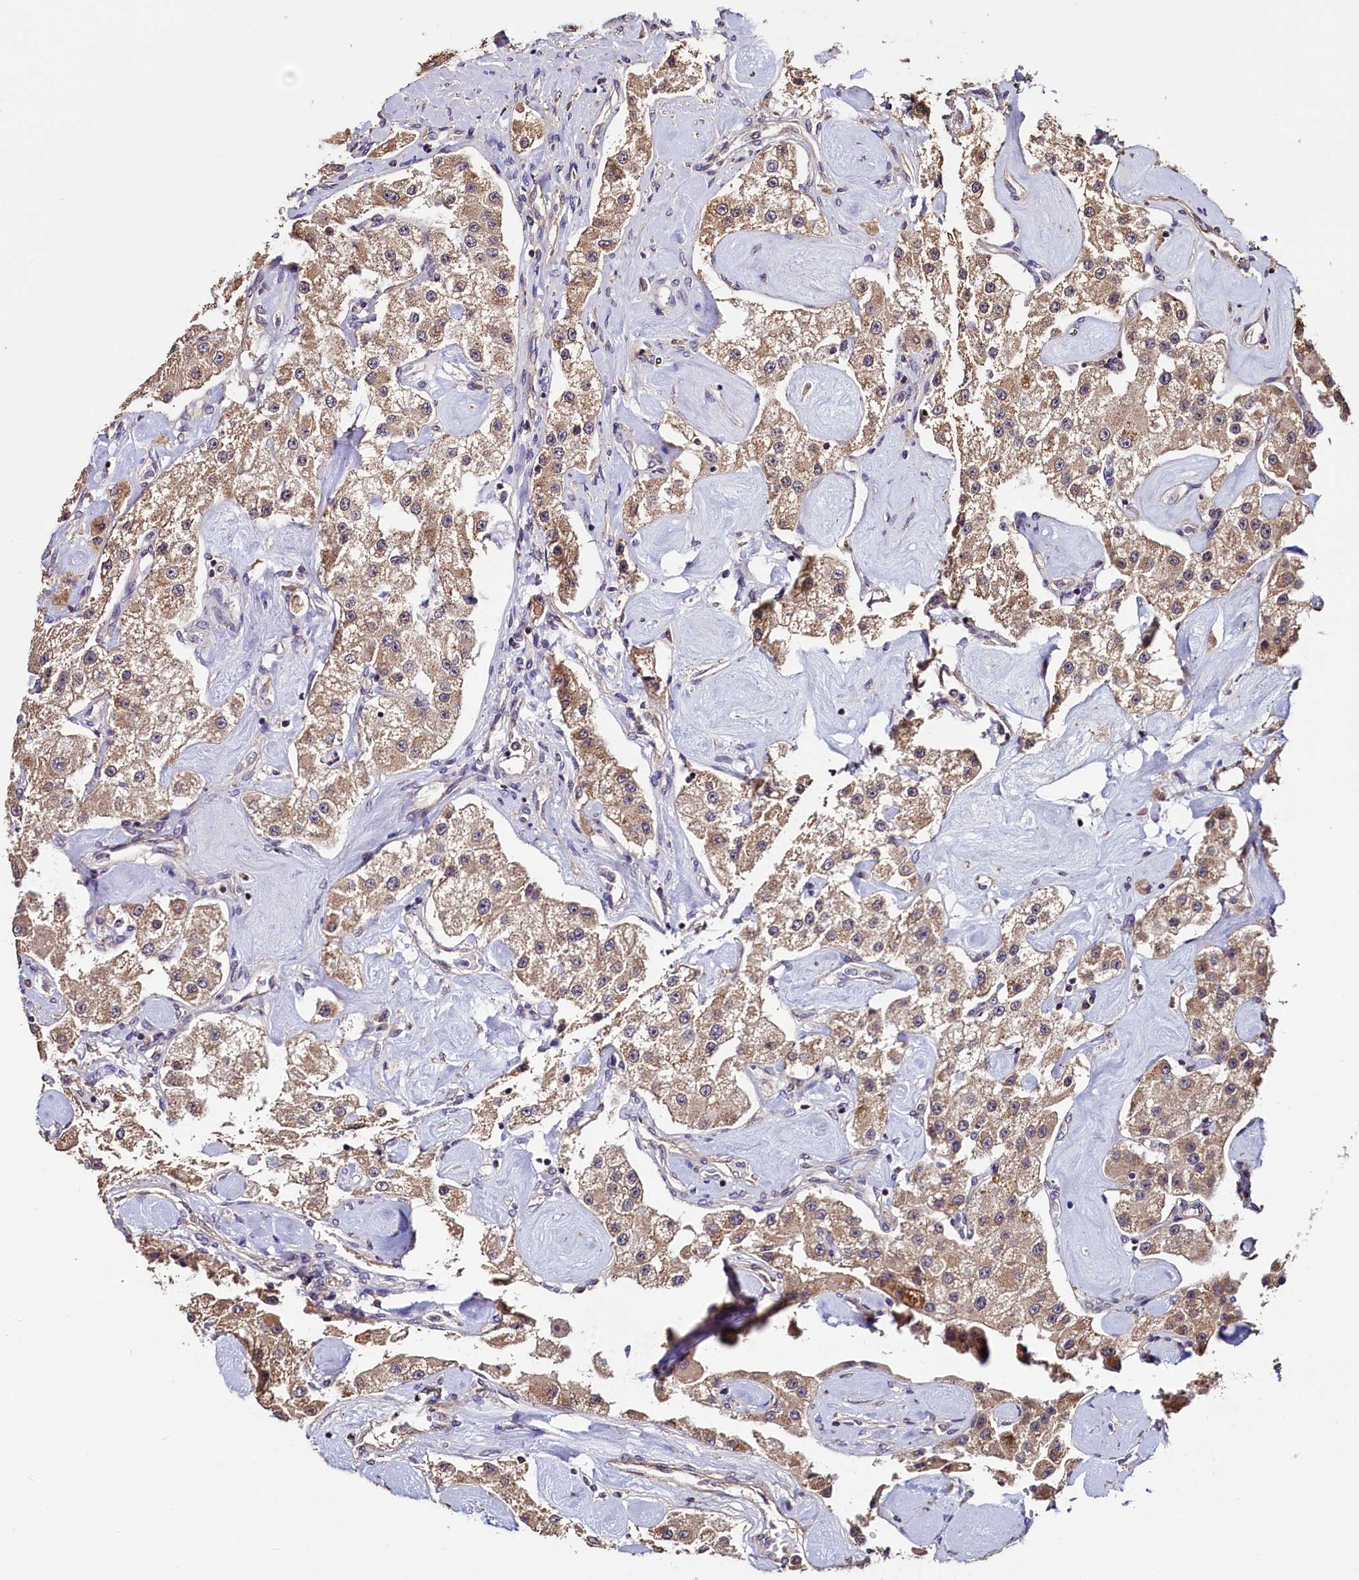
{"staining": {"intensity": "moderate", "quantity": ">75%", "location": "cytoplasmic/membranous"}, "tissue": "carcinoid", "cell_type": "Tumor cells", "image_type": "cancer", "snomed": [{"axis": "morphology", "description": "Carcinoid, malignant, NOS"}, {"axis": "topography", "description": "Pancreas"}], "caption": "Immunohistochemical staining of human malignant carcinoid demonstrates medium levels of moderate cytoplasmic/membranous positivity in approximately >75% of tumor cells.", "gene": "RBFA", "patient": {"sex": "male", "age": 41}}